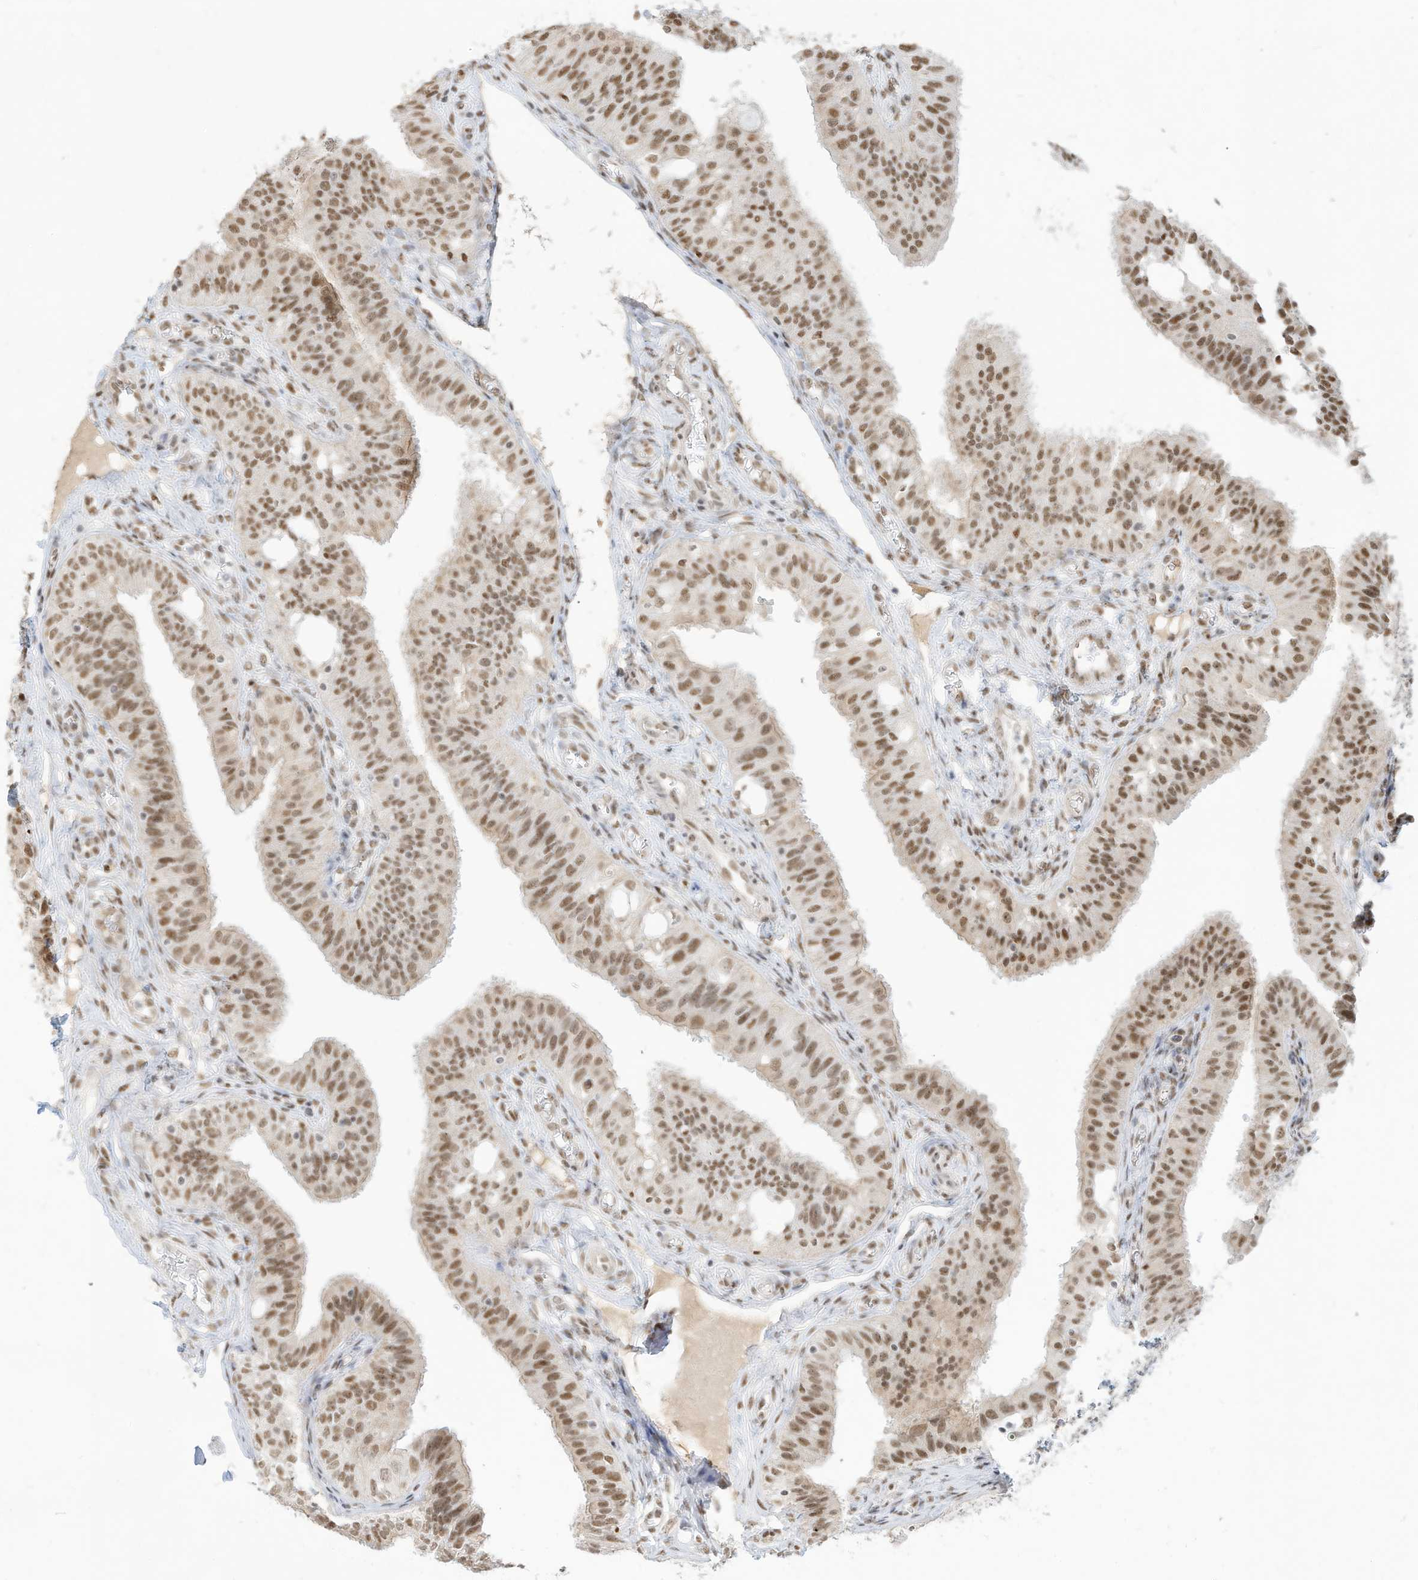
{"staining": {"intensity": "moderate", "quantity": ">75%", "location": "nuclear"}, "tissue": "fallopian tube", "cell_type": "Glandular cells", "image_type": "normal", "snomed": [{"axis": "morphology", "description": "Normal tissue, NOS"}, {"axis": "topography", "description": "Fallopian tube"}, {"axis": "topography", "description": "Ovary"}], "caption": "Protein analysis of normal fallopian tube reveals moderate nuclear positivity in about >75% of glandular cells. The staining is performed using DAB (3,3'-diaminobenzidine) brown chromogen to label protein expression. The nuclei are counter-stained blue using hematoxylin.", "gene": "NHSL1", "patient": {"sex": "female", "age": 42}}